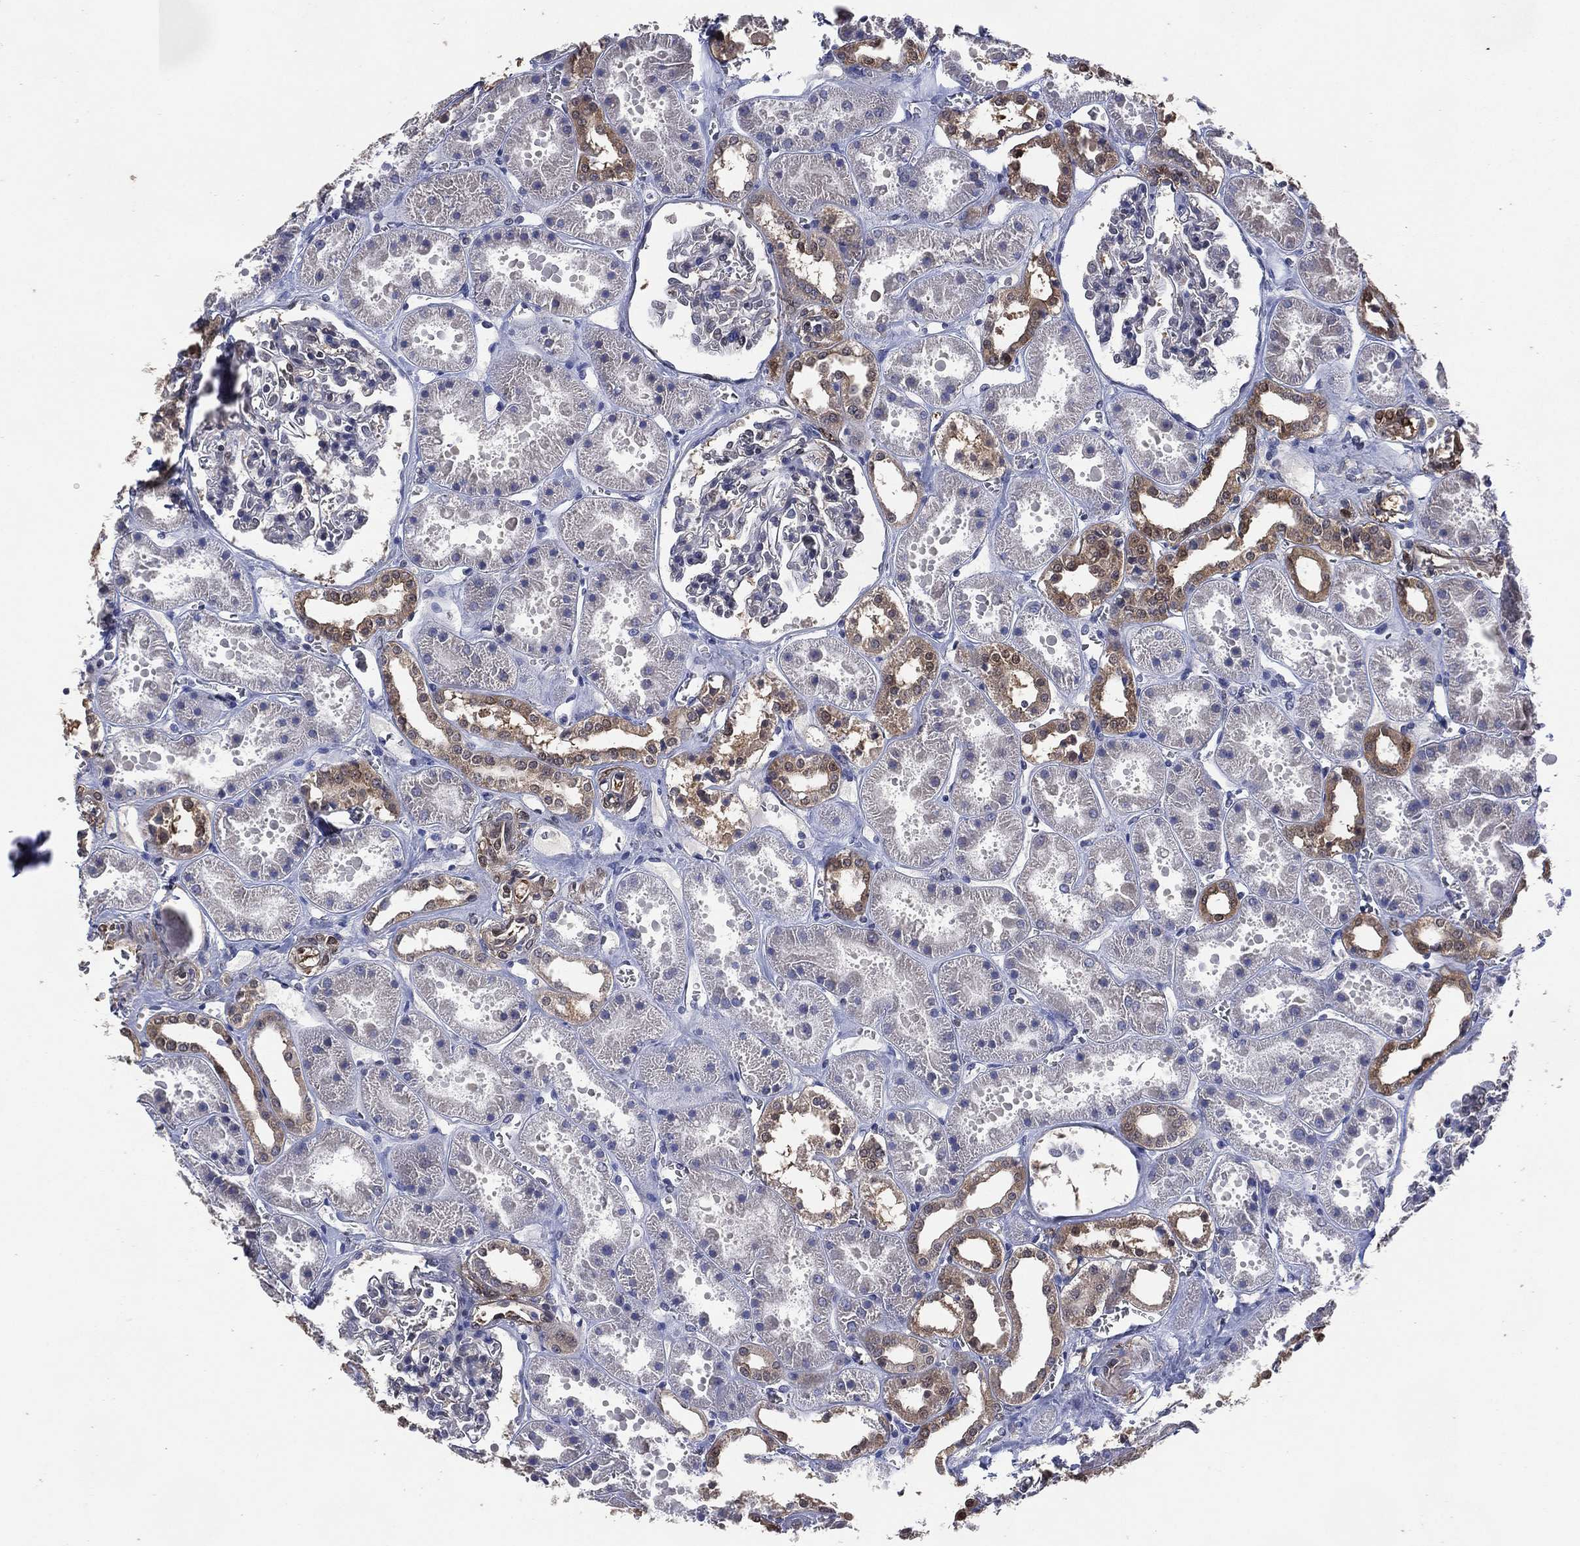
{"staining": {"intensity": "negative", "quantity": "none", "location": "none"}, "tissue": "kidney", "cell_type": "Cells in glomeruli", "image_type": "normal", "snomed": [{"axis": "morphology", "description": "Normal tissue, NOS"}, {"axis": "topography", "description": "Kidney"}], "caption": "Immunohistochemistry micrograph of unremarkable human kidney stained for a protein (brown), which shows no expression in cells in glomeruli.", "gene": "AK1", "patient": {"sex": "female", "age": 41}}